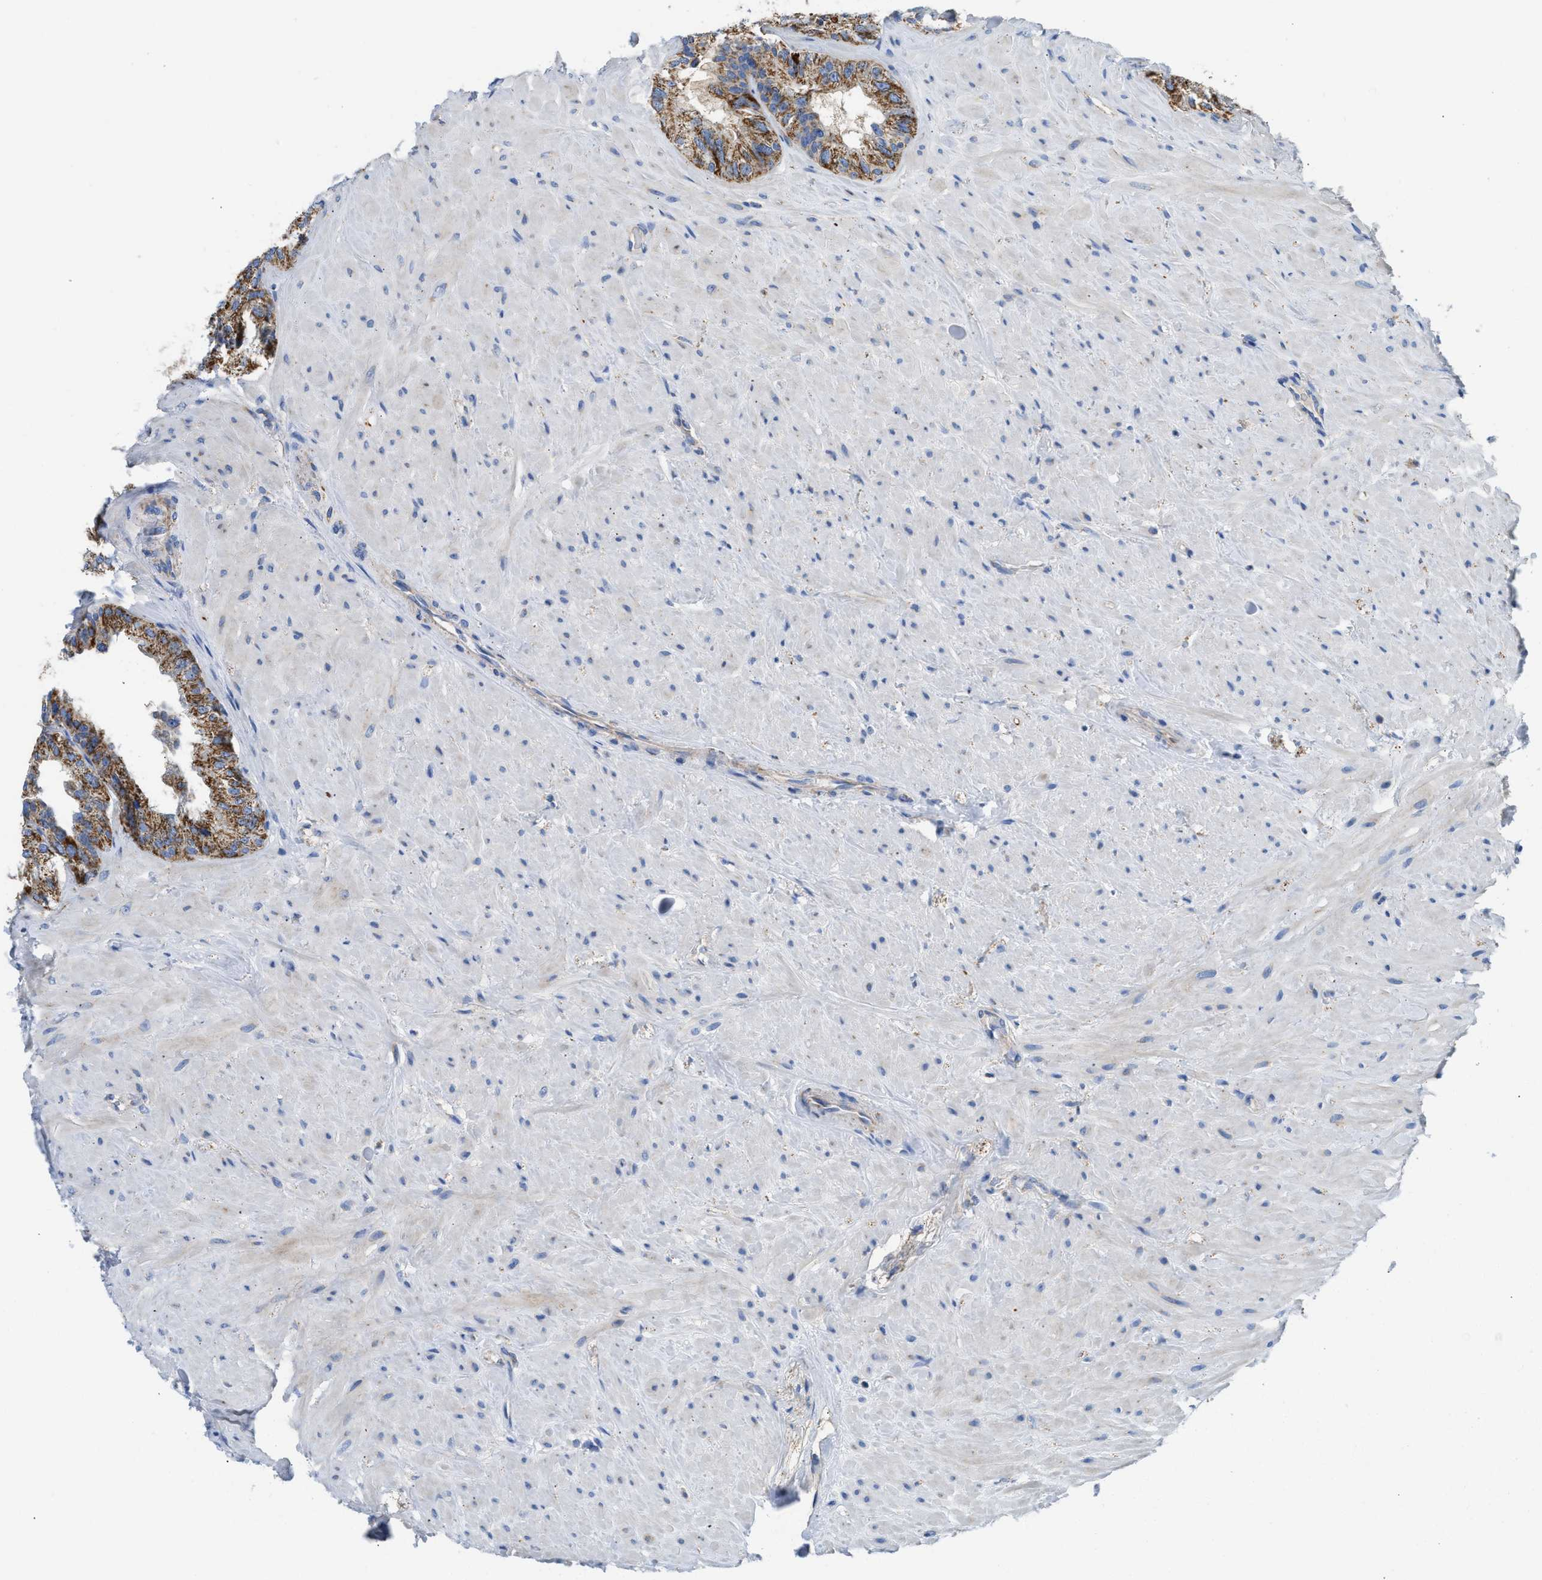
{"staining": {"intensity": "strong", "quantity": ">75%", "location": "cytoplasmic/membranous"}, "tissue": "seminal vesicle", "cell_type": "Glandular cells", "image_type": "normal", "snomed": [{"axis": "morphology", "description": "Normal tissue, NOS"}, {"axis": "topography", "description": "Seminal veicle"}], "caption": "IHC photomicrograph of normal seminal vesicle stained for a protein (brown), which demonstrates high levels of strong cytoplasmic/membranous expression in approximately >75% of glandular cells.", "gene": "SLC25A13", "patient": {"sex": "male", "age": 68}}